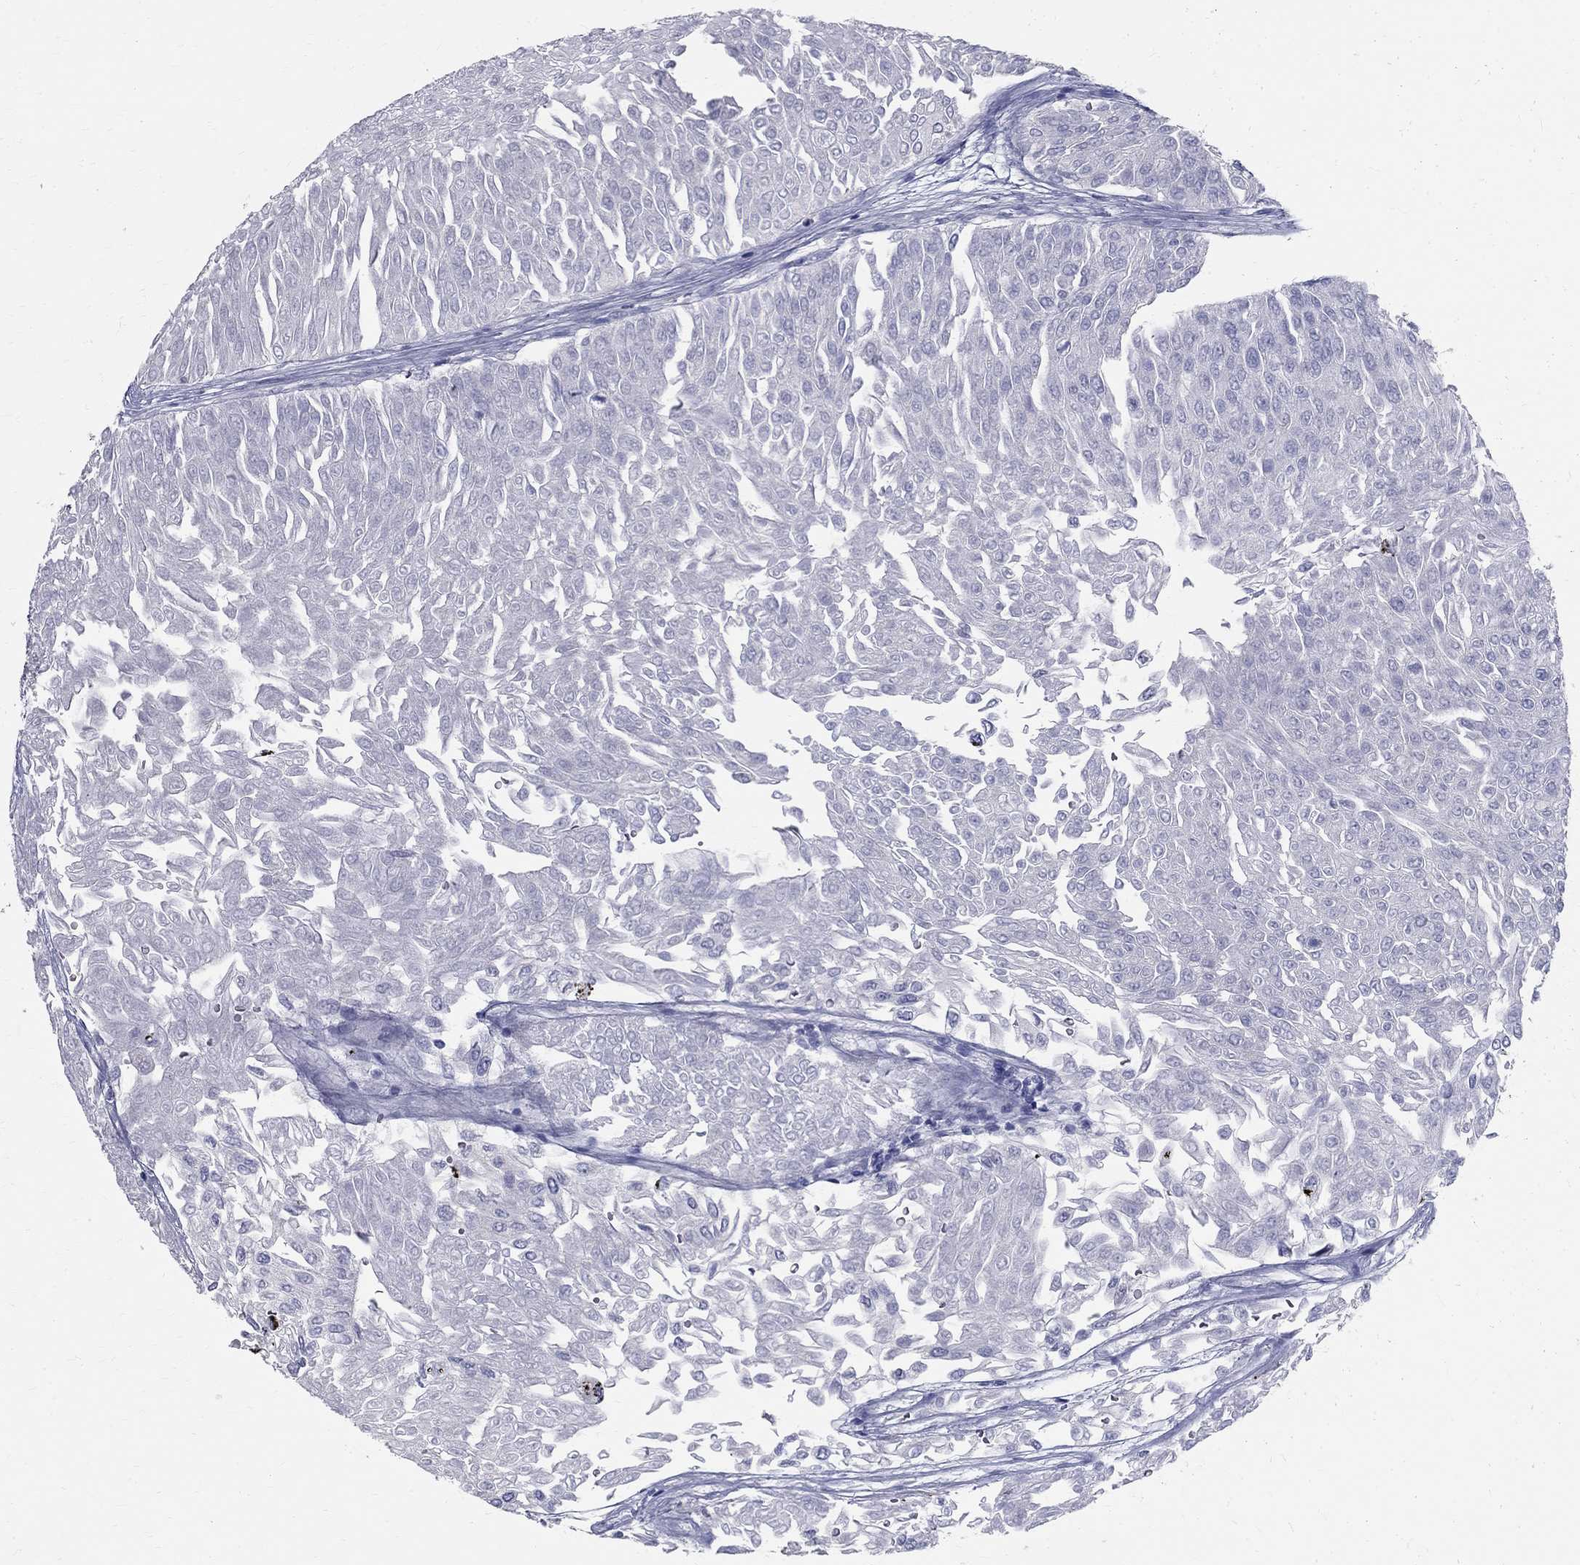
{"staining": {"intensity": "negative", "quantity": "none", "location": "none"}, "tissue": "urothelial cancer", "cell_type": "Tumor cells", "image_type": "cancer", "snomed": [{"axis": "morphology", "description": "Urothelial carcinoma, Low grade"}, {"axis": "topography", "description": "Urinary bladder"}], "caption": "Tumor cells show no significant protein expression in urothelial carcinoma (low-grade).", "gene": "TGM4", "patient": {"sex": "male", "age": 67}}